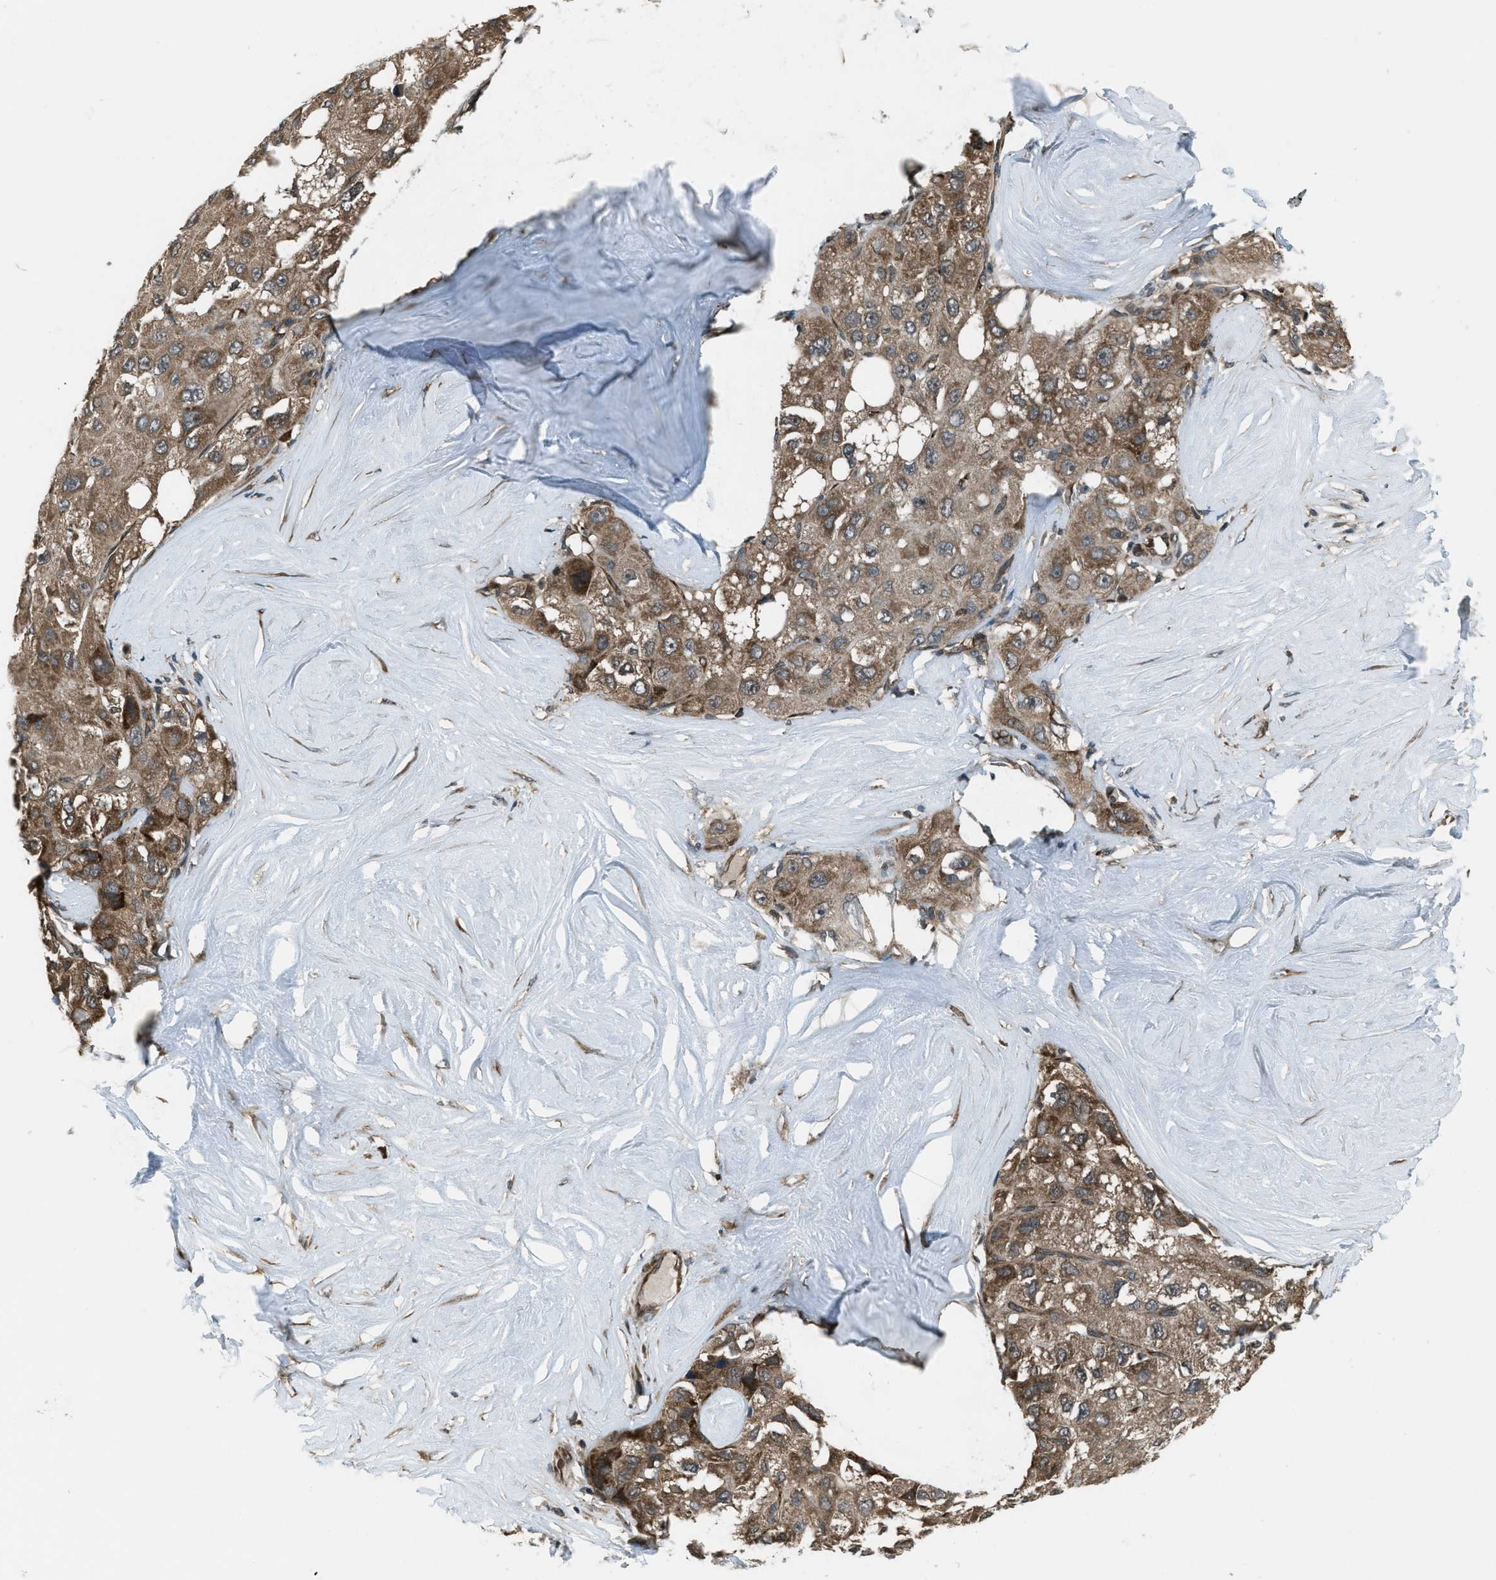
{"staining": {"intensity": "moderate", "quantity": ">75%", "location": "cytoplasmic/membranous"}, "tissue": "liver cancer", "cell_type": "Tumor cells", "image_type": "cancer", "snomed": [{"axis": "morphology", "description": "Carcinoma, Hepatocellular, NOS"}, {"axis": "topography", "description": "Liver"}], "caption": "The histopathology image reveals a brown stain indicating the presence of a protein in the cytoplasmic/membranous of tumor cells in liver cancer.", "gene": "ASAP2", "patient": {"sex": "male", "age": 80}}